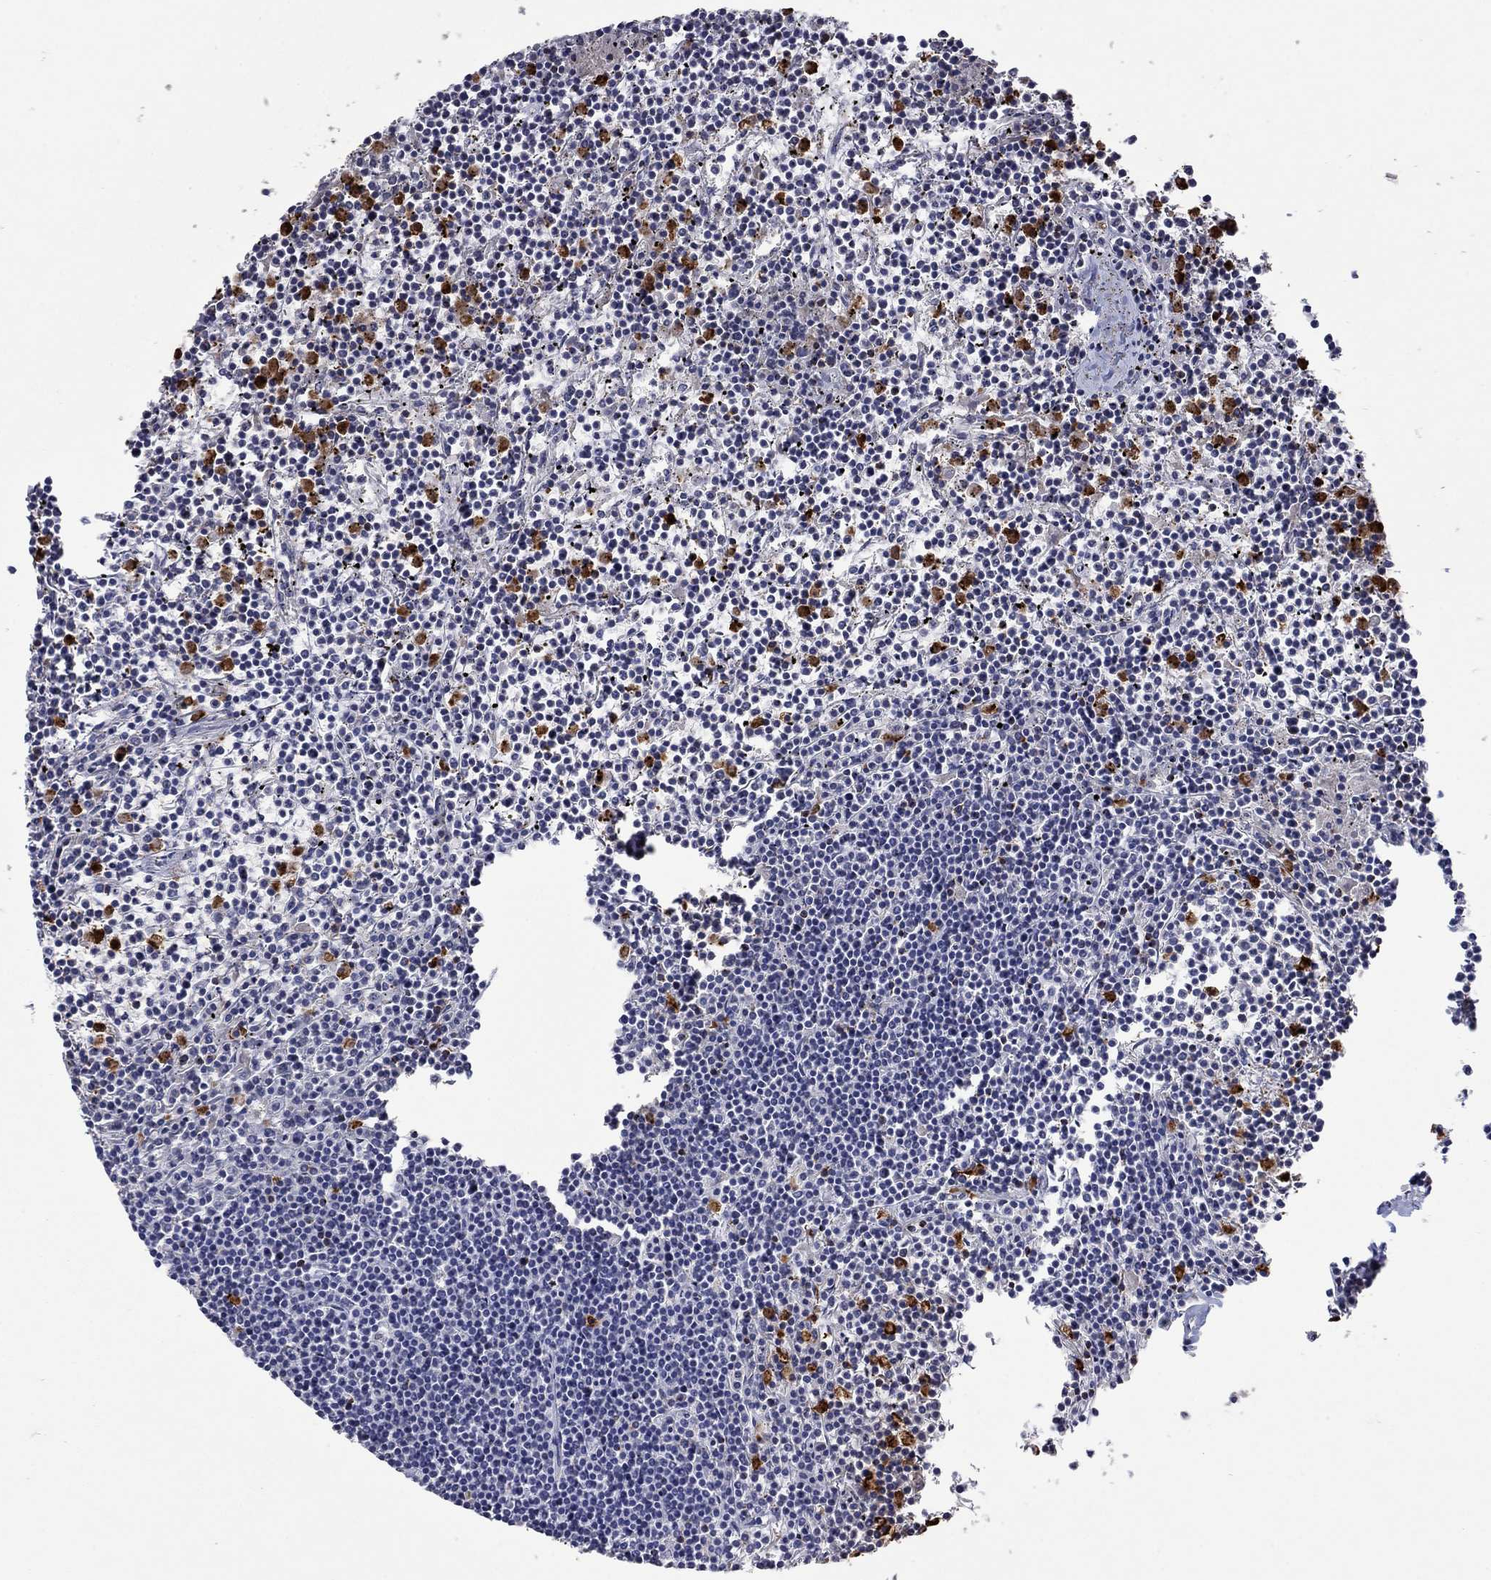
{"staining": {"intensity": "negative", "quantity": "none", "location": "none"}, "tissue": "lymphoma", "cell_type": "Tumor cells", "image_type": "cancer", "snomed": [{"axis": "morphology", "description": "Malignant lymphoma, non-Hodgkin's type, Low grade"}, {"axis": "topography", "description": "Spleen"}], "caption": "Tumor cells are negative for brown protein staining in lymphoma.", "gene": "CCL5", "patient": {"sex": "female", "age": 19}}